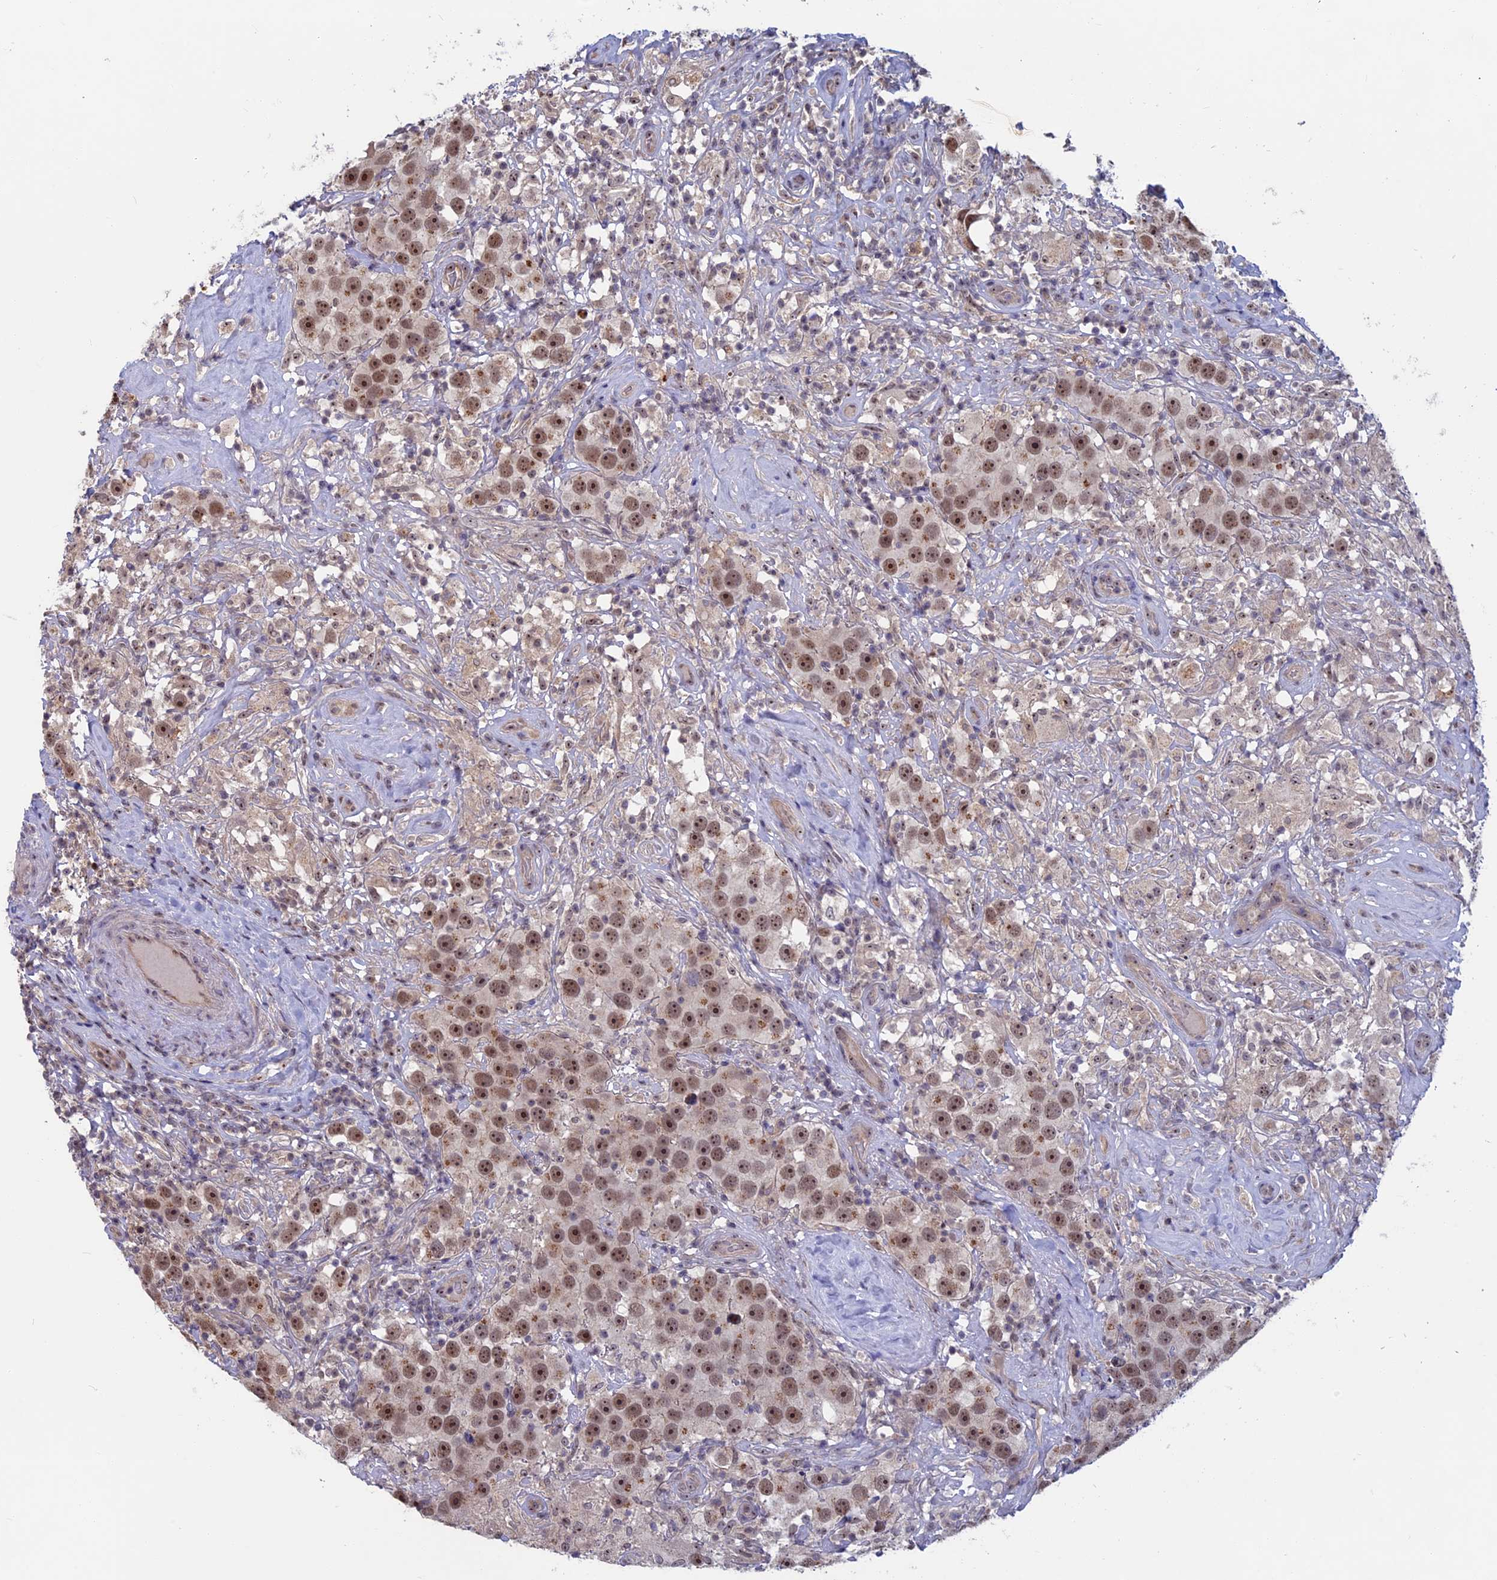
{"staining": {"intensity": "moderate", "quantity": ">75%", "location": "nuclear"}, "tissue": "testis cancer", "cell_type": "Tumor cells", "image_type": "cancer", "snomed": [{"axis": "morphology", "description": "Seminoma, NOS"}, {"axis": "topography", "description": "Testis"}], "caption": "The histopathology image reveals staining of testis cancer (seminoma), revealing moderate nuclear protein expression (brown color) within tumor cells.", "gene": "SPIRE1", "patient": {"sex": "male", "age": 49}}